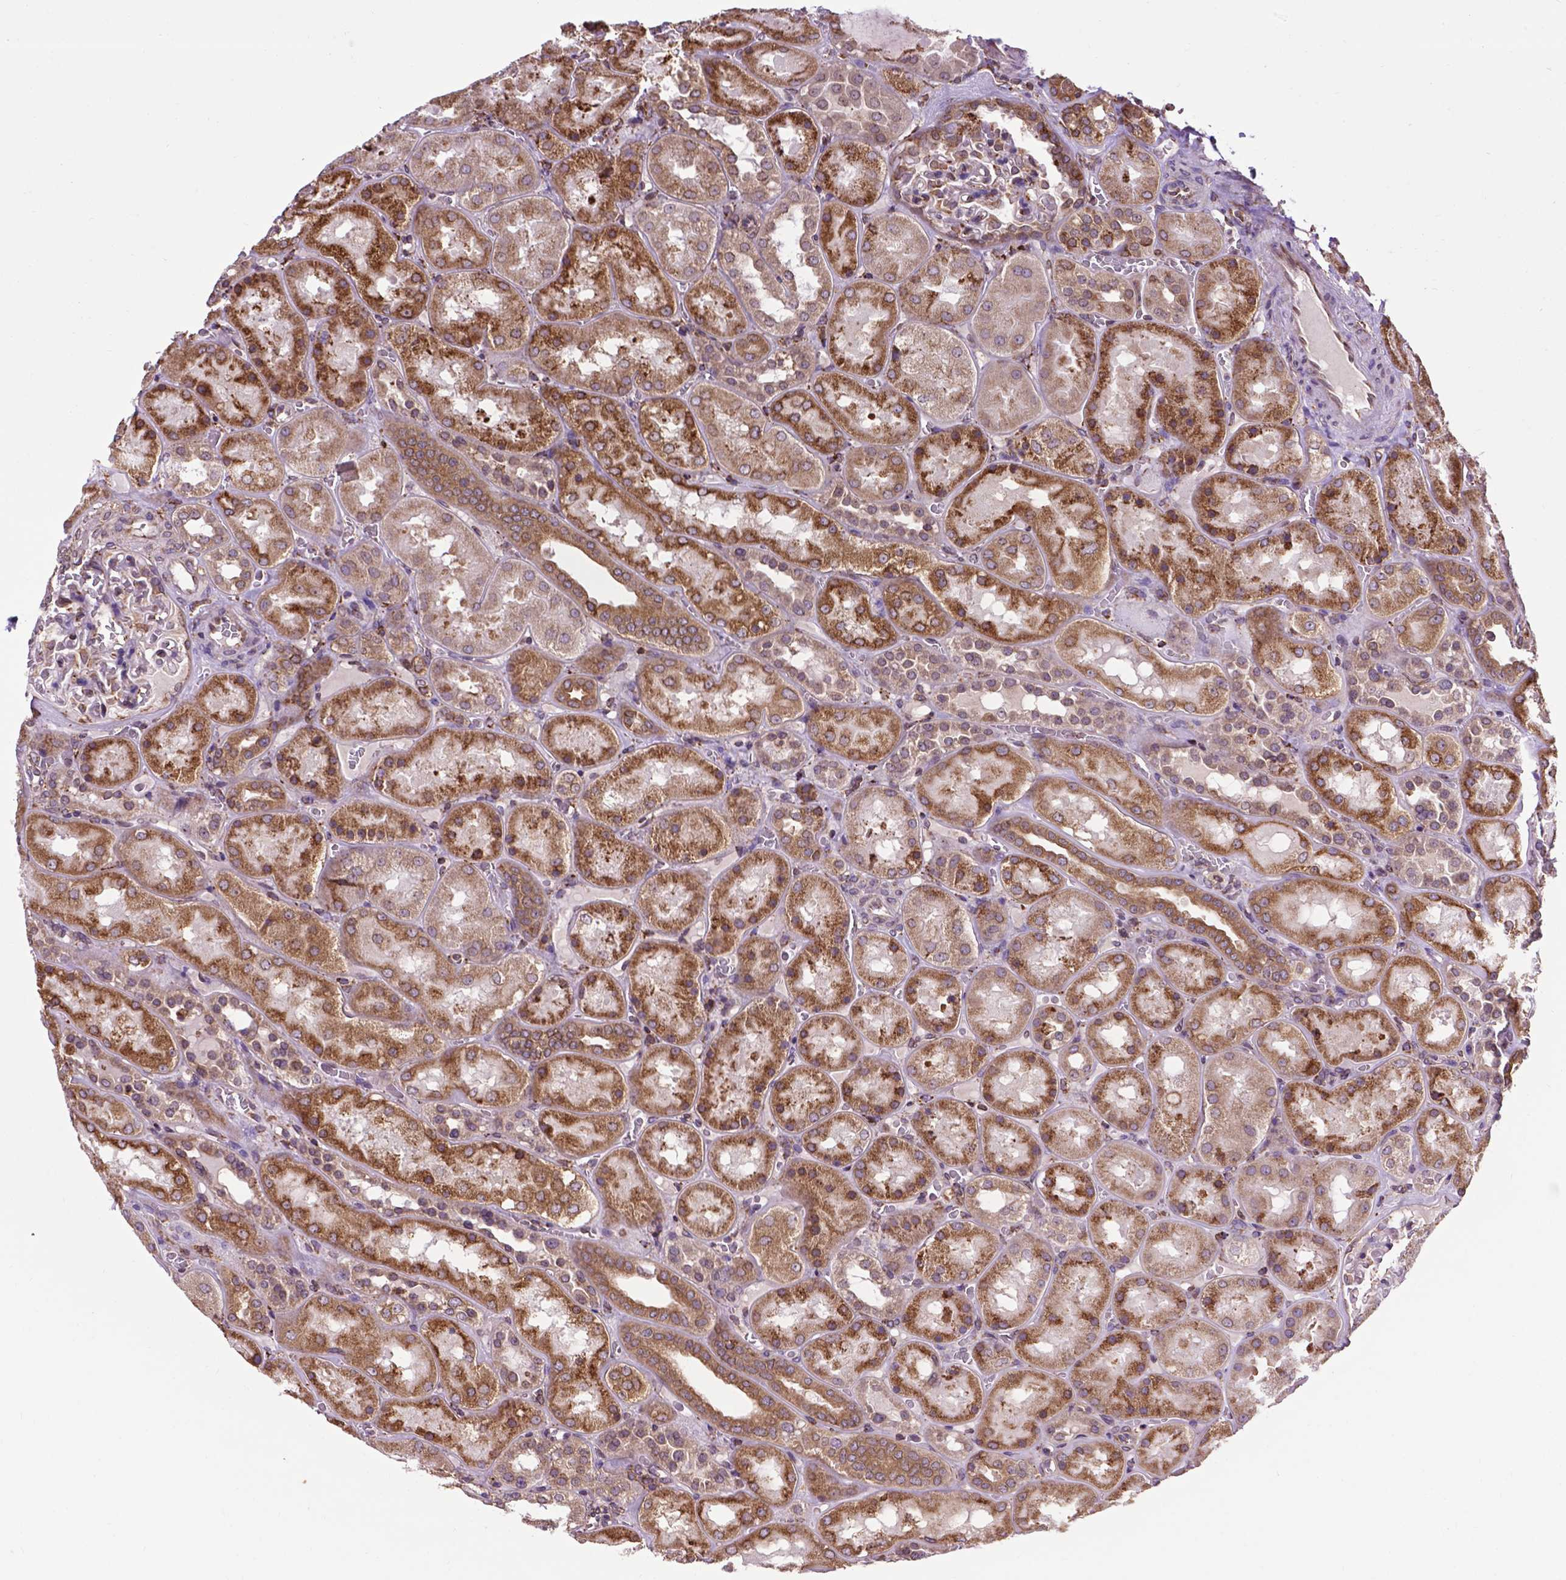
{"staining": {"intensity": "weak", "quantity": "25%-75%", "location": "cytoplasmic/membranous"}, "tissue": "kidney", "cell_type": "Cells in glomeruli", "image_type": "normal", "snomed": [{"axis": "morphology", "description": "Normal tissue, NOS"}, {"axis": "topography", "description": "Kidney"}], "caption": "A micrograph showing weak cytoplasmic/membranous expression in approximately 25%-75% of cells in glomeruli in benign kidney, as visualized by brown immunohistochemical staining.", "gene": "GANAB", "patient": {"sex": "male", "age": 73}}